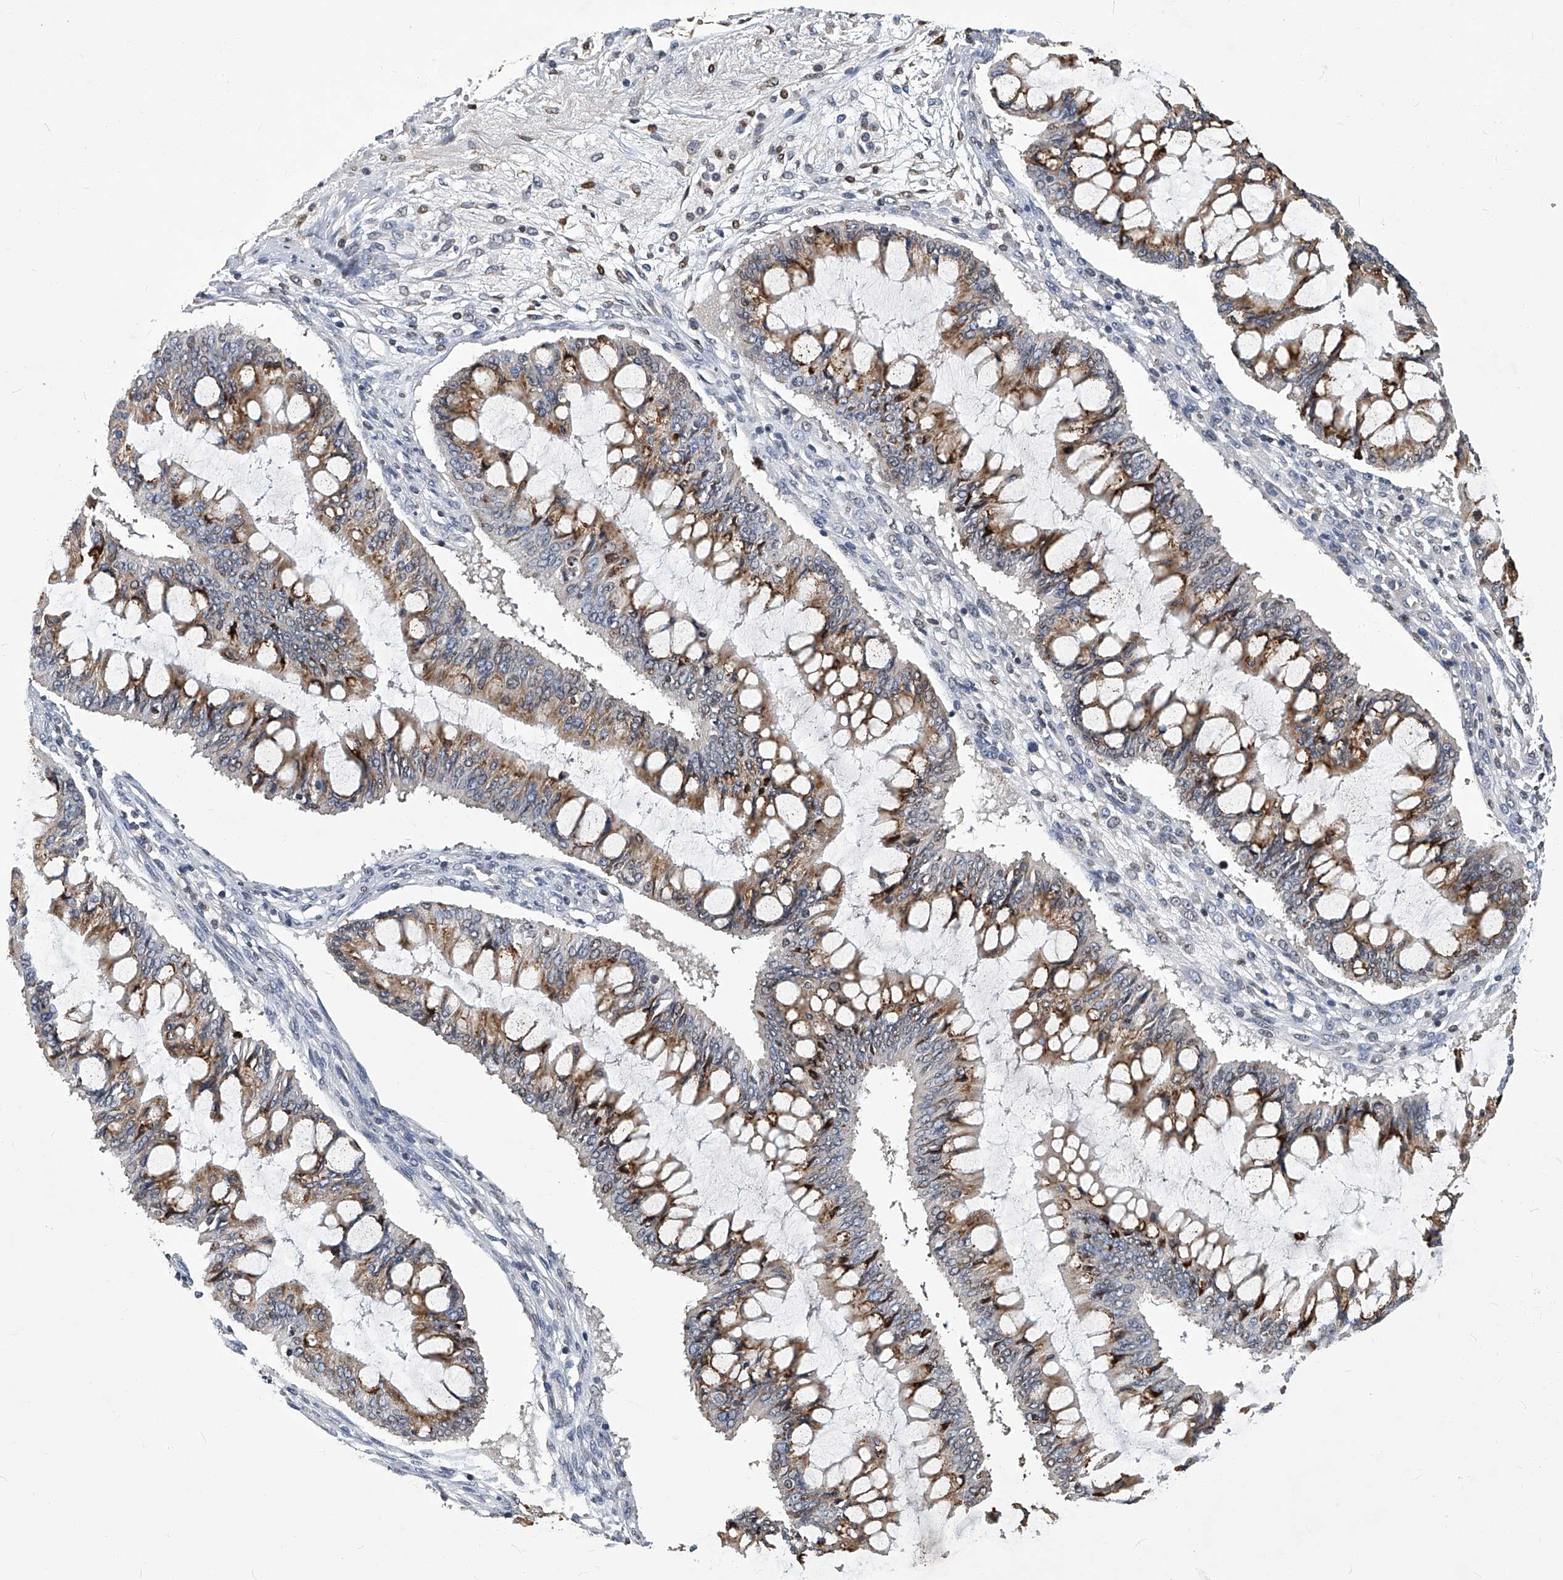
{"staining": {"intensity": "moderate", "quantity": "25%-75%", "location": "cytoplasmic/membranous"}, "tissue": "ovarian cancer", "cell_type": "Tumor cells", "image_type": "cancer", "snomed": [{"axis": "morphology", "description": "Cystadenocarcinoma, mucinous, NOS"}, {"axis": "topography", "description": "Ovary"}], "caption": "Ovarian cancer (mucinous cystadenocarcinoma) stained for a protein (brown) displays moderate cytoplasmic/membranous positive positivity in about 25%-75% of tumor cells.", "gene": "TGFBR1", "patient": {"sex": "female", "age": 73}}